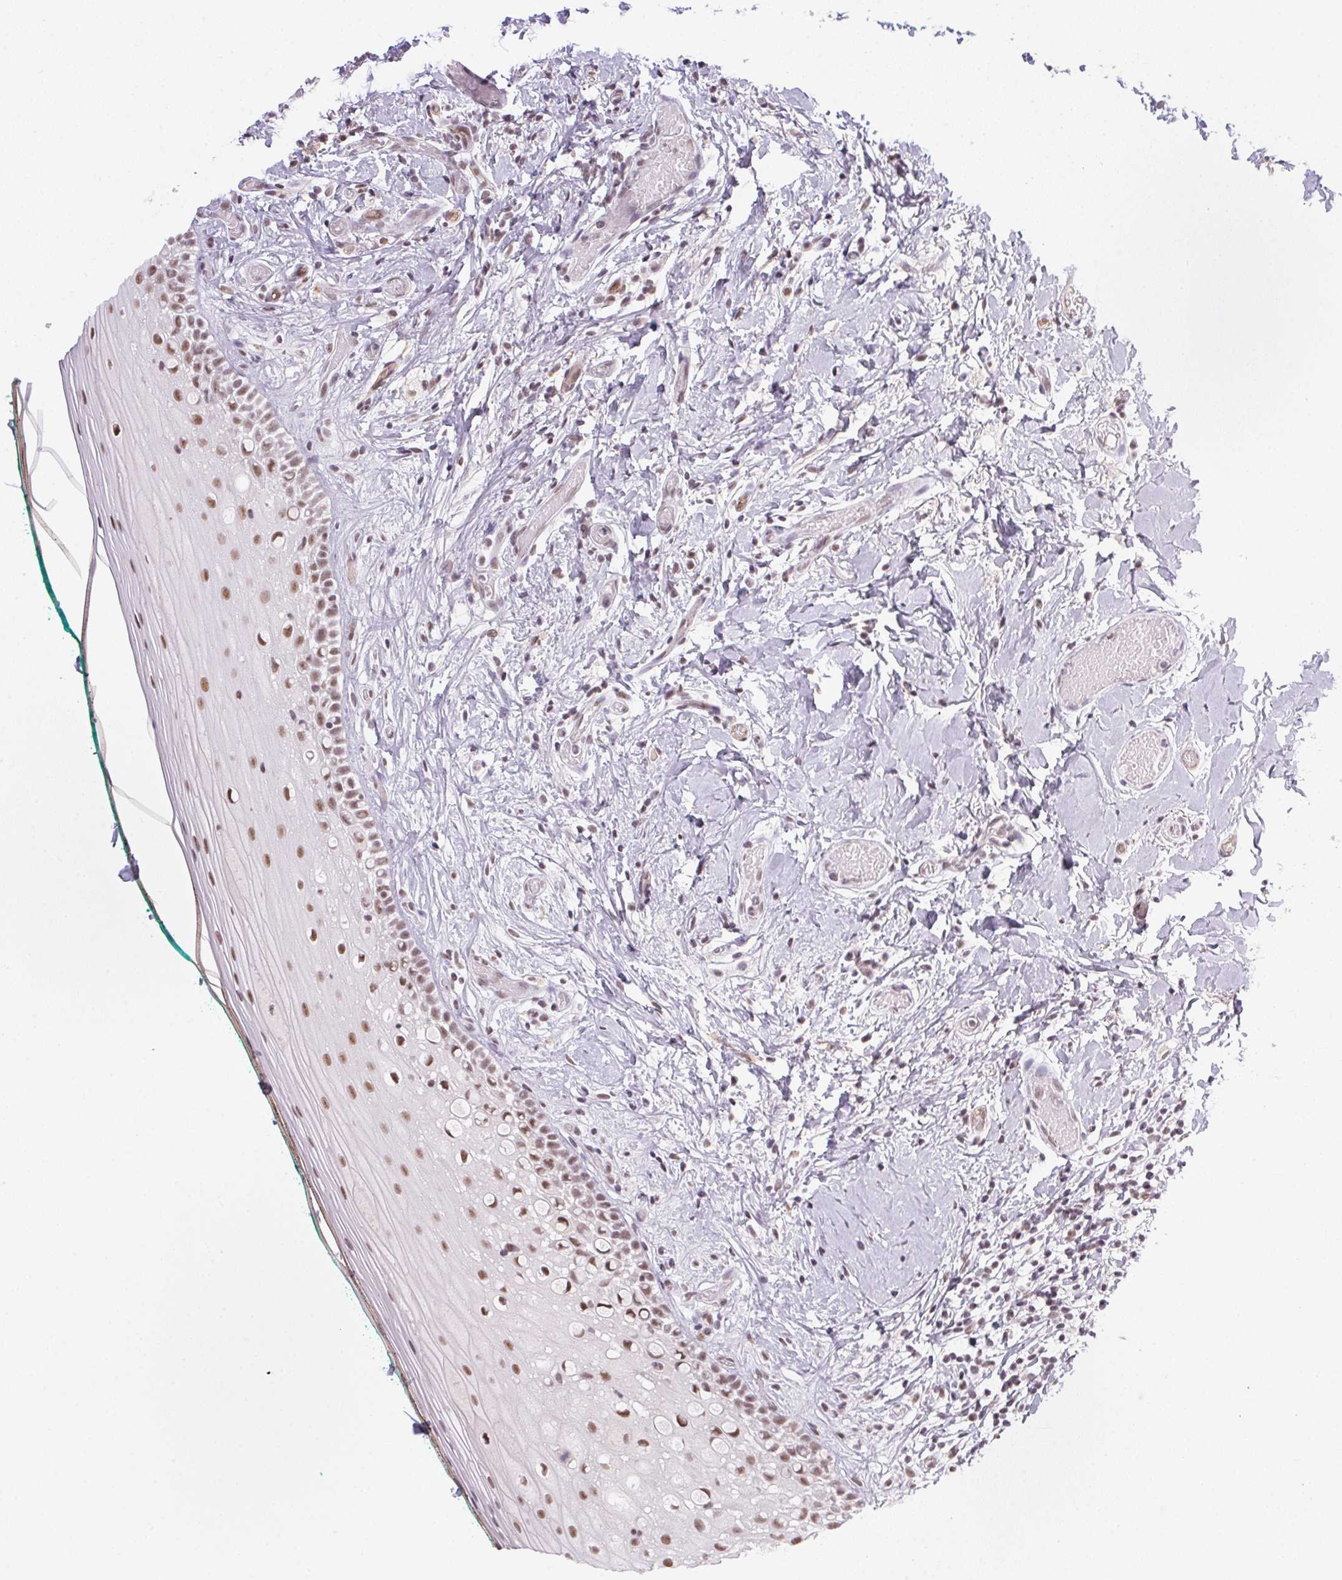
{"staining": {"intensity": "moderate", "quantity": ">75%", "location": "nuclear"}, "tissue": "oral mucosa", "cell_type": "Squamous epithelial cells", "image_type": "normal", "snomed": [{"axis": "morphology", "description": "Normal tissue, NOS"}, {"axis": "topography", "description": "Oral tissue"}], "caption": "A micrograph of oral mucosa stained for a protein displays moderate nuclear brown staining in squamous epithelial cells.", "gene": "SRSF7", "patient": {"sex": "female", "age": 83}}